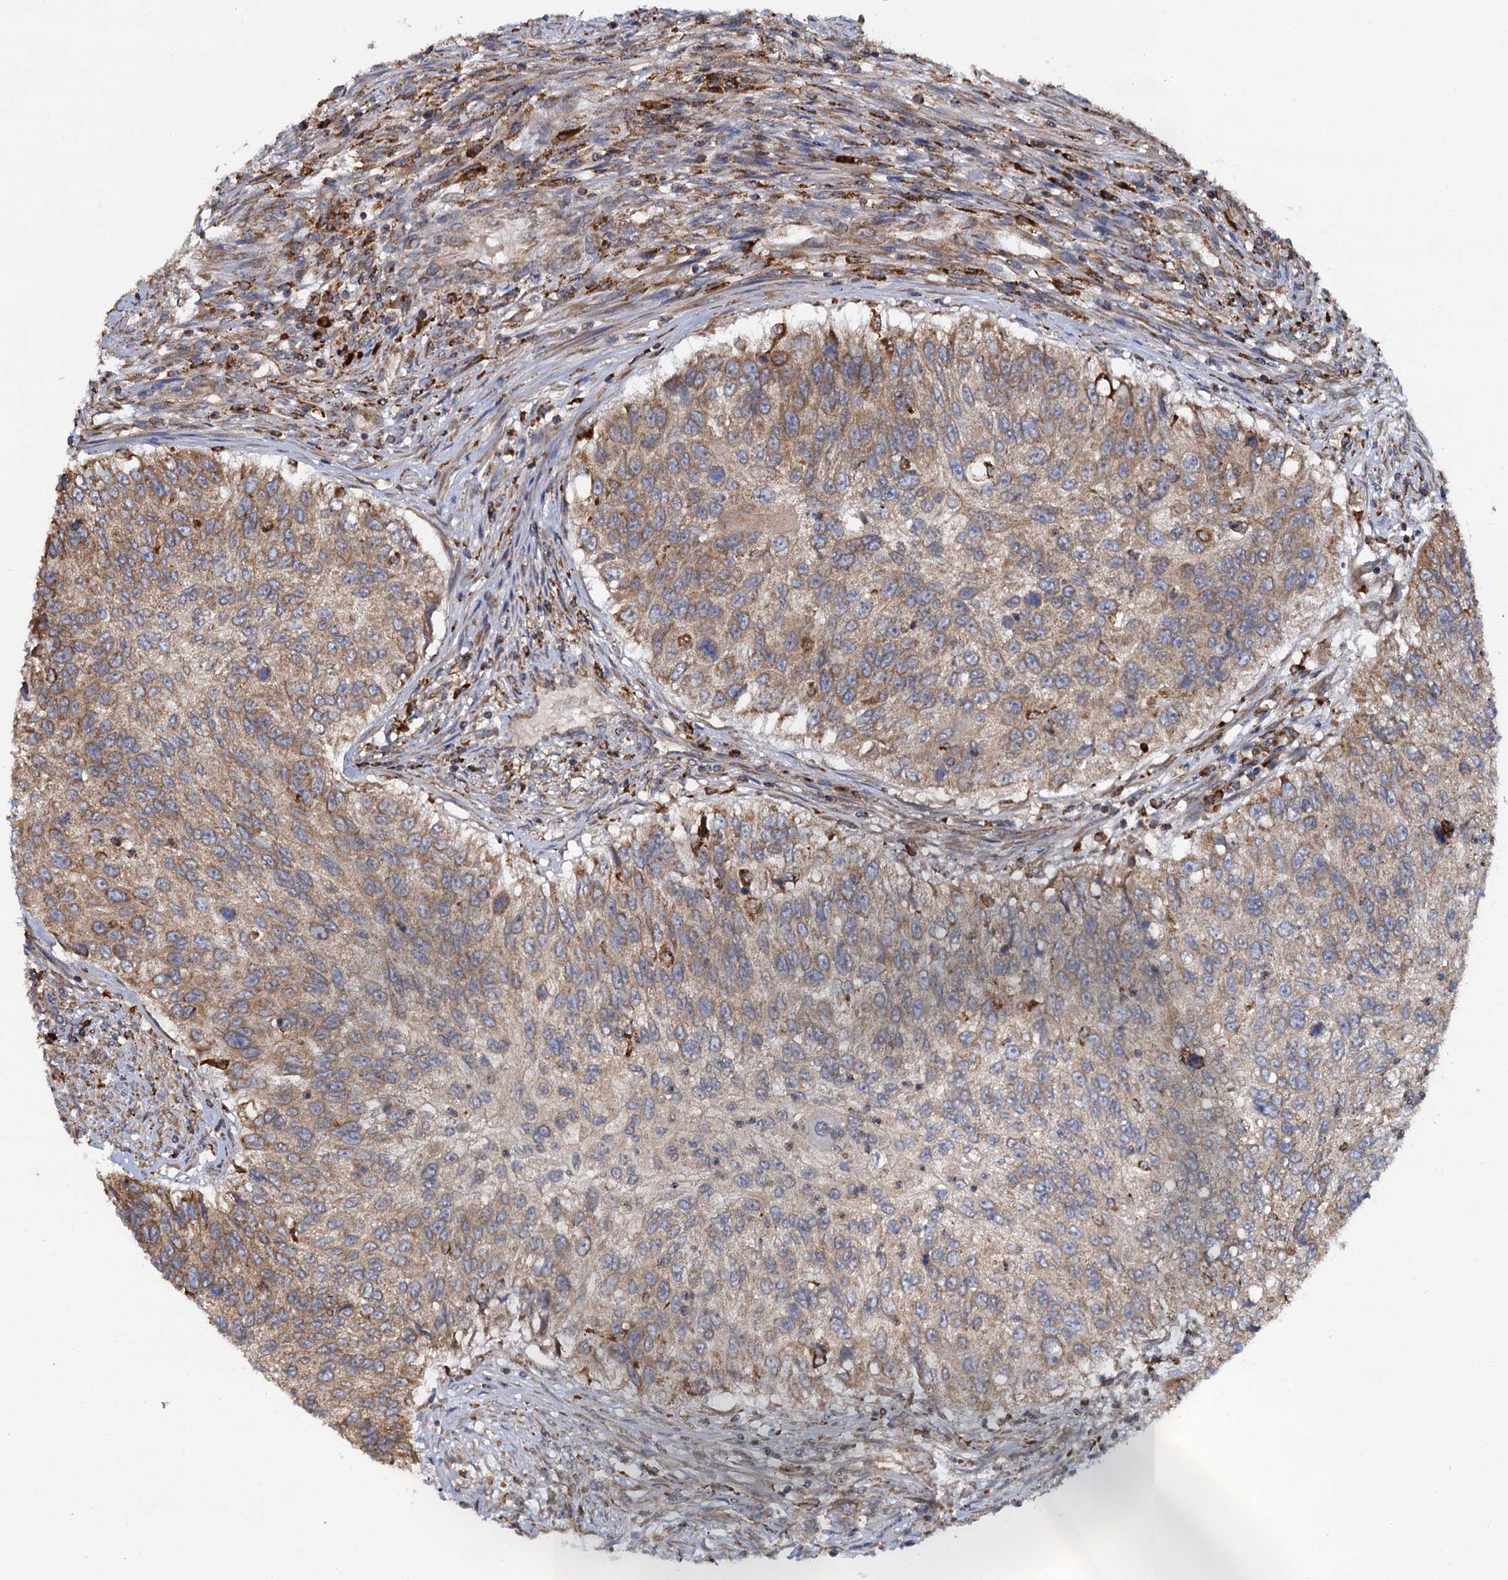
{"staining": {"intensity": "moderate", "quantity": ">75%", "location": "cytoplasmic/membranous"}, "tissue": "urothelial cancer", "cell_type": "Tumor cells", "image_type": "cancer", "snomed": [{"axis": "morphology", "description": "Urothelial carcinoma, High grade"}, {"axis": "topography", "description": "Urinary bladder"}], "caption": "The immunohistochemical stain shows moderate cytoplasmic/membranous positivity in tumor cells of urothelial cancer tissue.", "gene": "UFM1", "patient": {"sex": "female", "age": 60}}